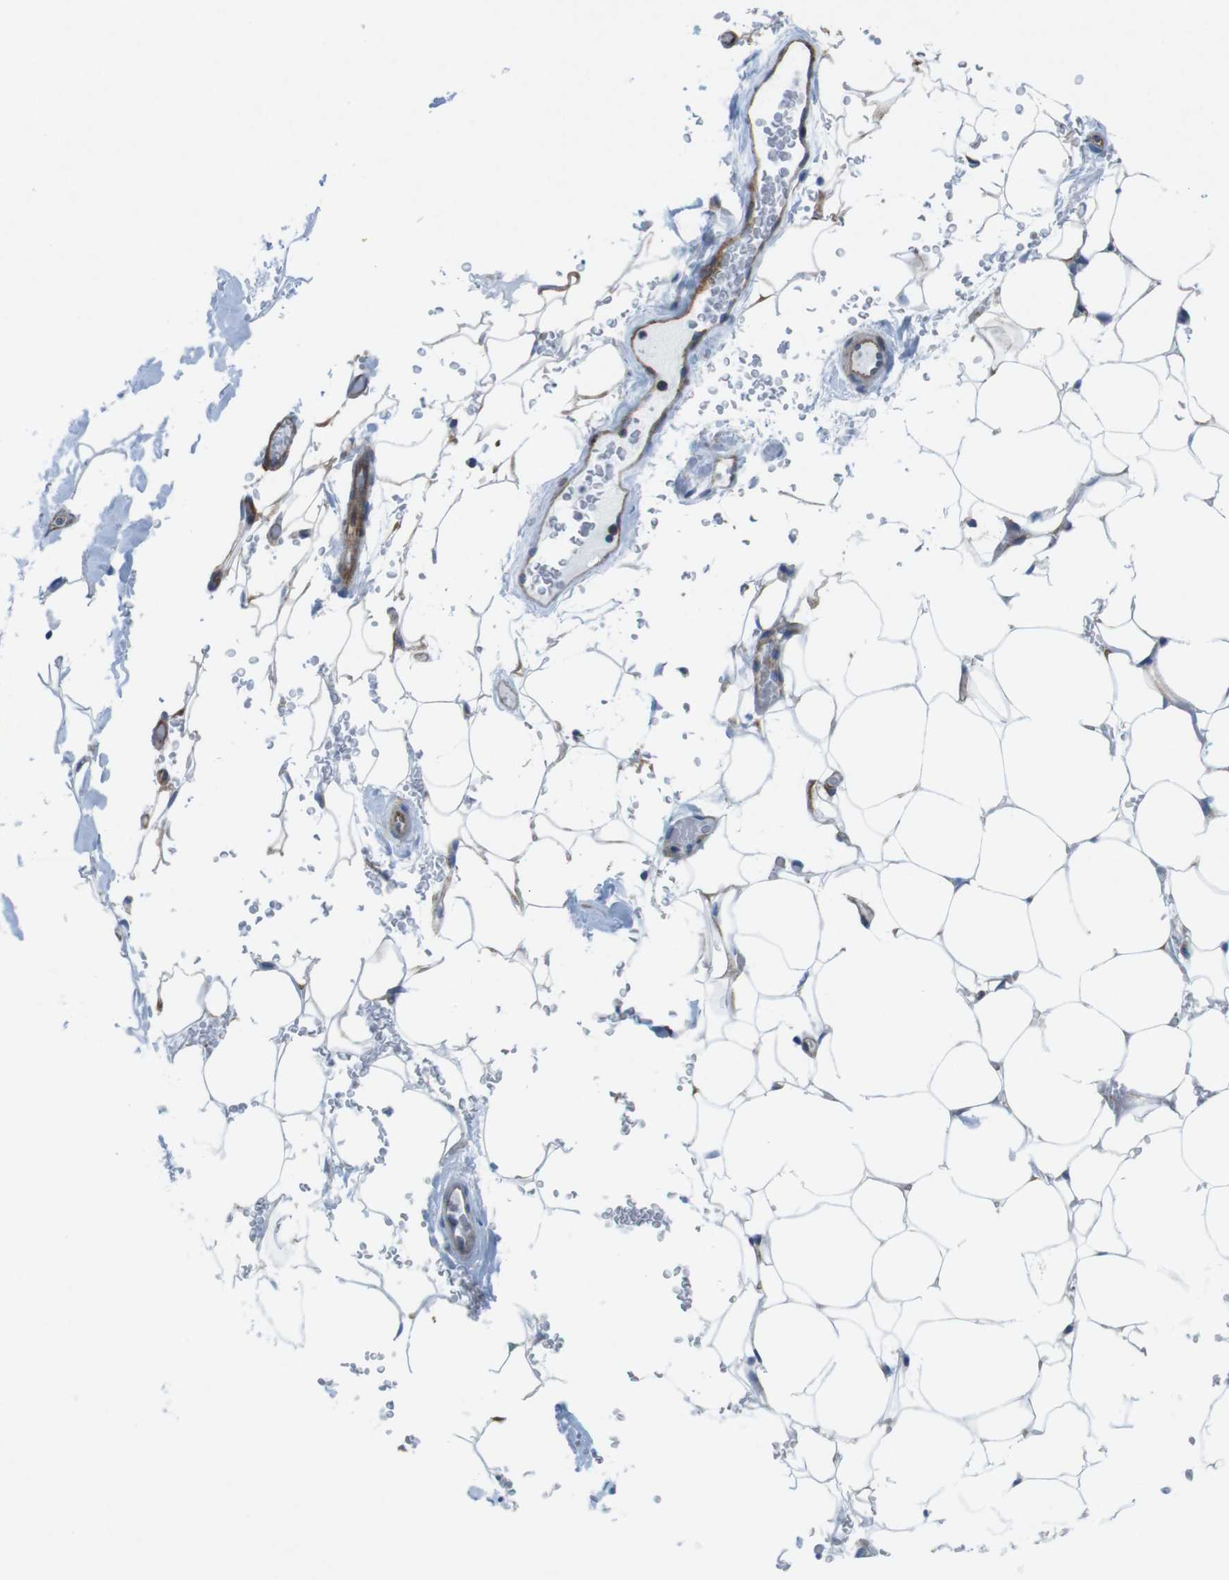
{"staining": {"intensity": "moderate", "quantity": ">75%", "location": "cytoplasmic/membranous"}, "tissue": "adipose tissue", "cell_type": "Adipocytes", "image_type": "normal", "snomed": [{"axis": "morphology", "description": "Normal tissue, NOS"}, {"axis": "topography", "description": "Peripheral nerve tissue"}], "caption": "Immunohistochemical staining of normal adipose tissue demonstrates moderate cytoplasmic/membranous protein positivity in approximately >75% of adipocytes.", "gene": "DIAPH2", "patient": {"sex": "male", "age": 70}}